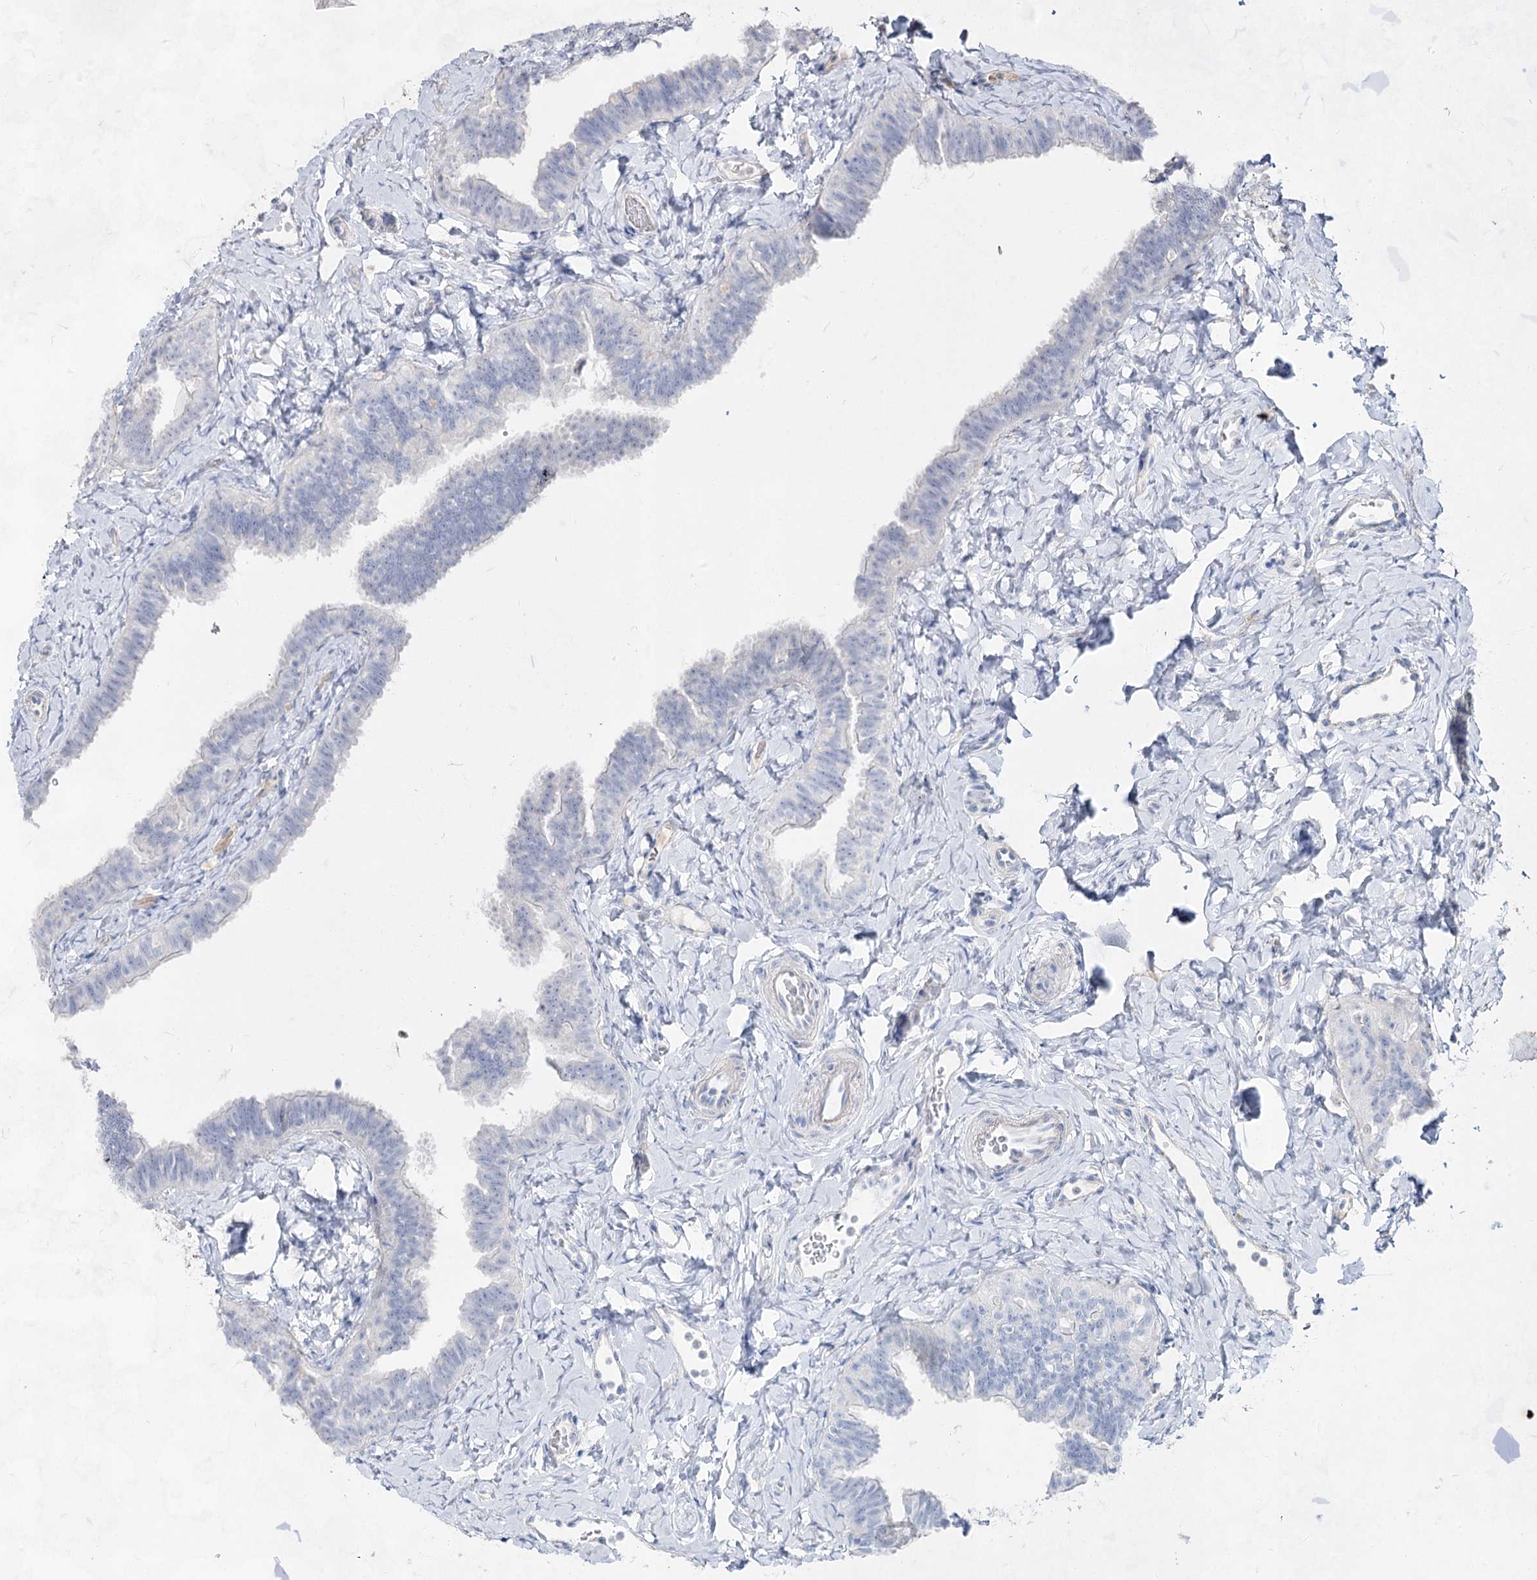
{"staining": {"intensity": "negative", "quantity": "none", "location": "none"}, "tissue": "fallopian tube", "cell_type": "Glandular cells", "image_type": "normal", "snomed": [{"axis": "morphology", "description": "Normal tissue, NOS"}, {"axis": "topography", "description": "Fallopian tube"}], "caption": "DAB immunohistochemical staining of benign fallopian tube displays no significant staining in glandular cells.", "gene": "ACRV1", "patient": {"sex": "female", "age": 65}}